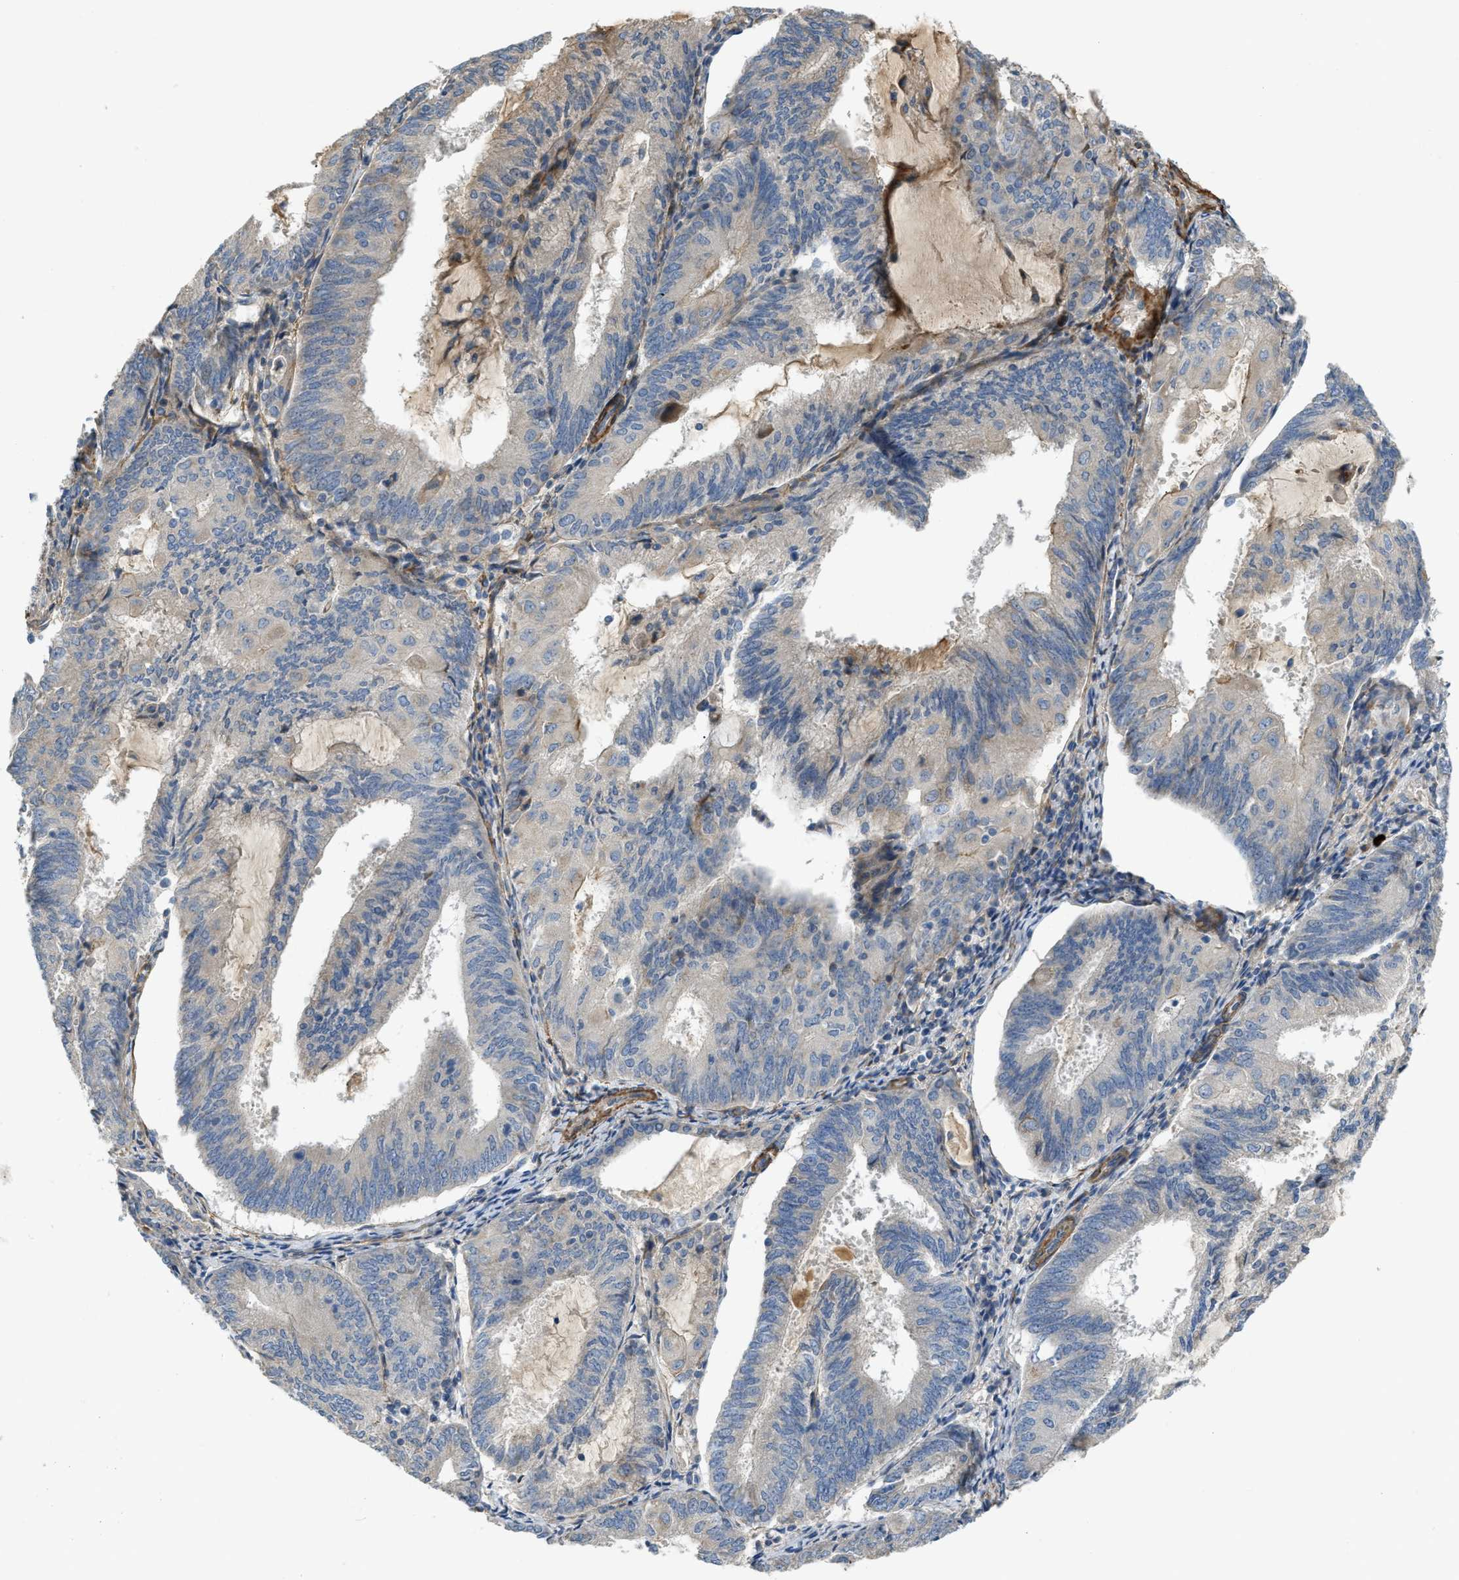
{"staining": {"intensity": "weak", "quantity": "<25%", "location": "cytoplasmic/membranous"}, "tissue": "endometrial cancer", "cell_type": "Tumor cells", "image_type": "cancer", "snomed": [{"axis": "morphology", "description": "Adenocarcinoma, NOS"}, {"axis": "topography", "description": "Endometrium"}], "caption": "Tumor cells show no significant protein positivity in endometrial cancer (adenocarcinoma). (Stains: DAB (3,3'-diaminobenzidine) immunohistochemistry with hematoxylin counter stain, Microscopy: brightfield microscopy at high magnification).", "gene": "BMPR1A", "patient": {"sex": "female", "age": 81}}